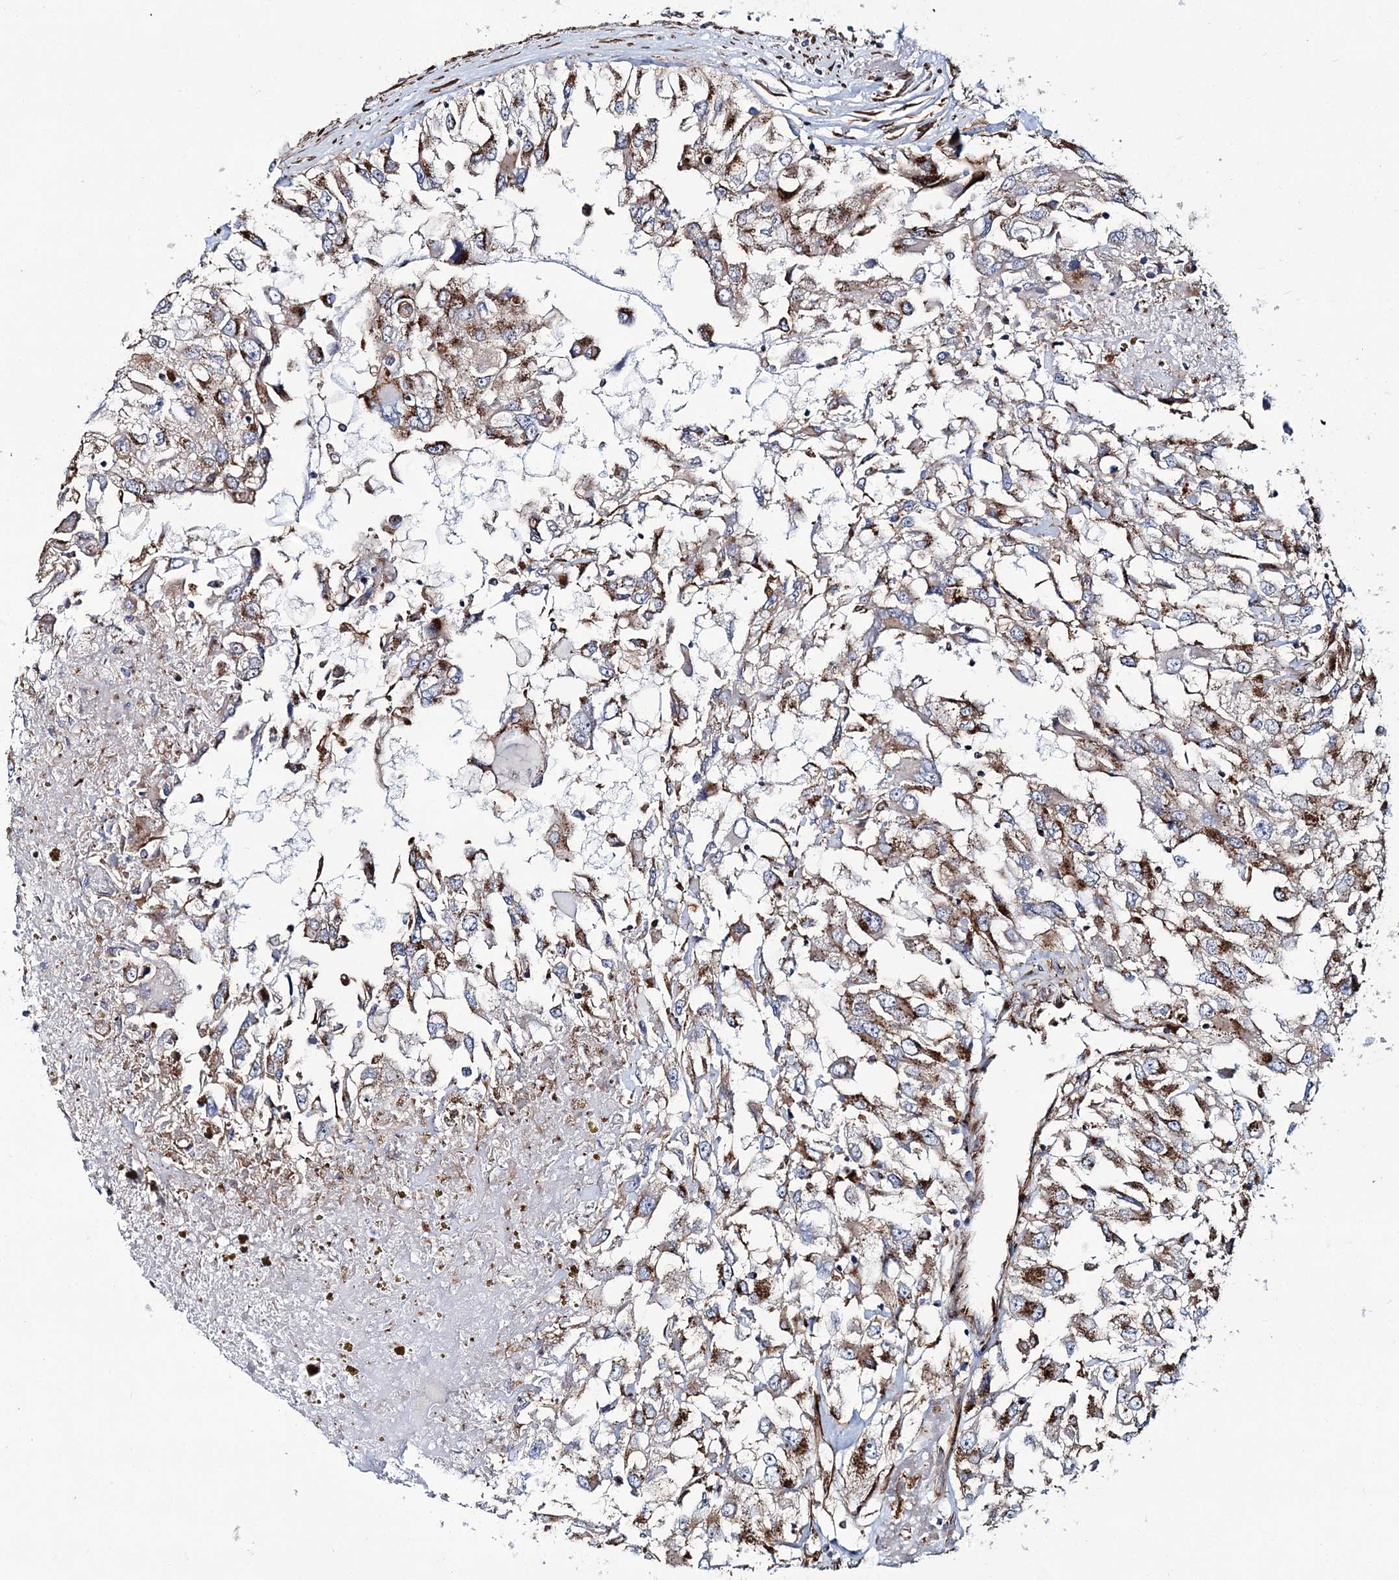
{"staining": {"intensity": "moderate", "quantity": ">75%", "location": "cytoplasmic/membranous"}, "tissue": "renal cancer", "cell_type": "Tumor cells", "image_type": "cancer", "snomed": [{"axis": "morphology", "description": "Adenocarcinoma, NOS"}, {"axis": "topography", "description": "Kidney"}], "caption": "A high-resolution photomicrograph shows IHC staining of renal cancer, which reveals moderate cytoplasmic/membranous positivity in about >75% of tumor cells.", "gene": "MAN1A2", "patient": {"sex": "female", "age": 52}}